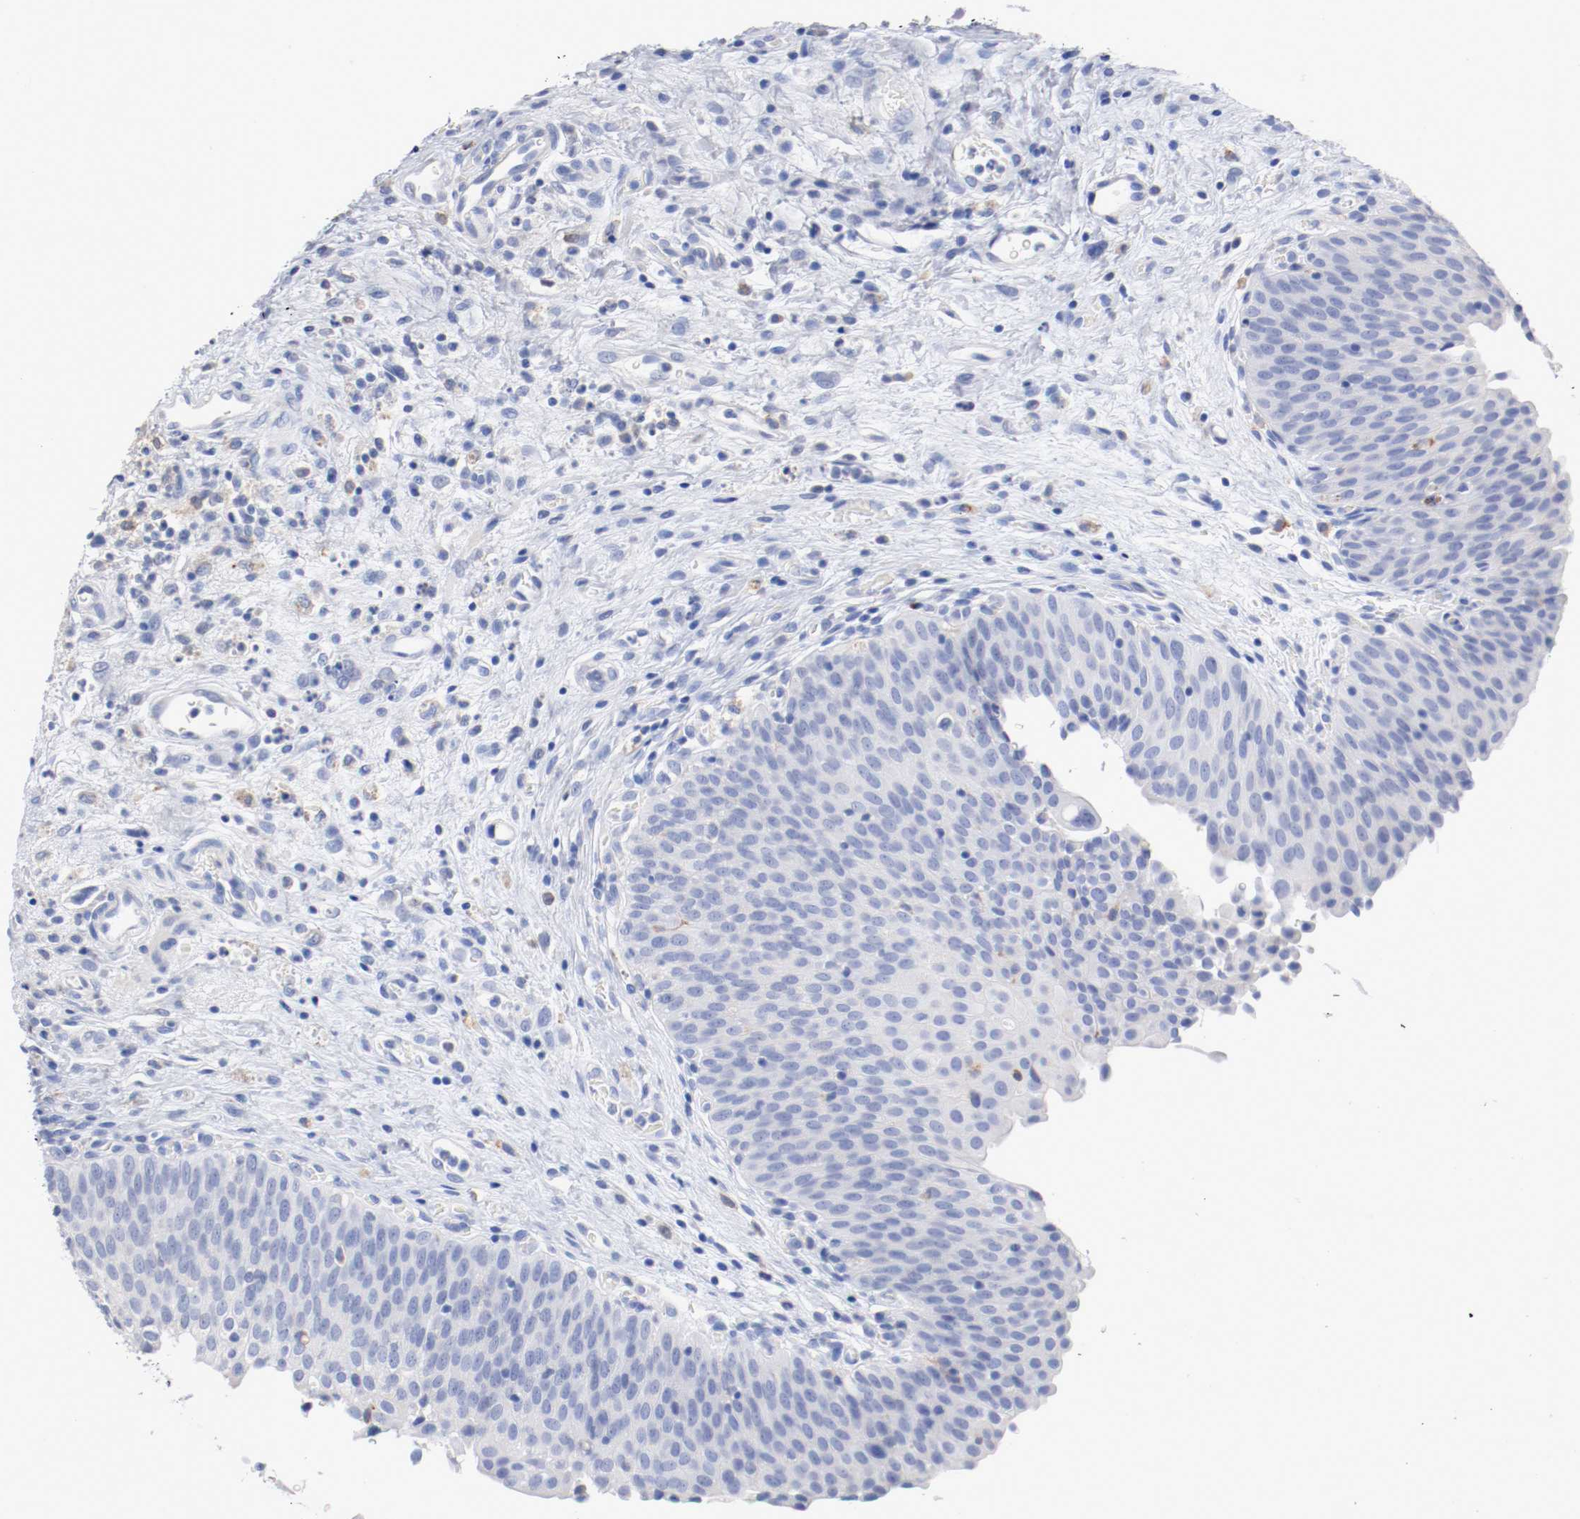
{"staining": {"intensity": "negative", "quantity": "none", "location": "none"}, "tissue": "urinary bladder", "cell_type": "Urothelial cells", "image_type": "normal", "snomed": [{"axis": "morphology", "description": "Normal tissue, NOS"}, {"axis": "morphology", "description": "Dysplasia, NOS"}, {"axis": "topography", "description": "Urinary bladder"}], "caption": "Immunohistochemistry of normal urinary bladder reveals no staining in urothelial cells. The staining was performed using DAB to visualize the protein expression in brown, while the nuclei were stained in blue with hematoxylin (Magnification: 20x).", "gene": "FGFBP1", "patient": {"sex": "male", "age": 35}}